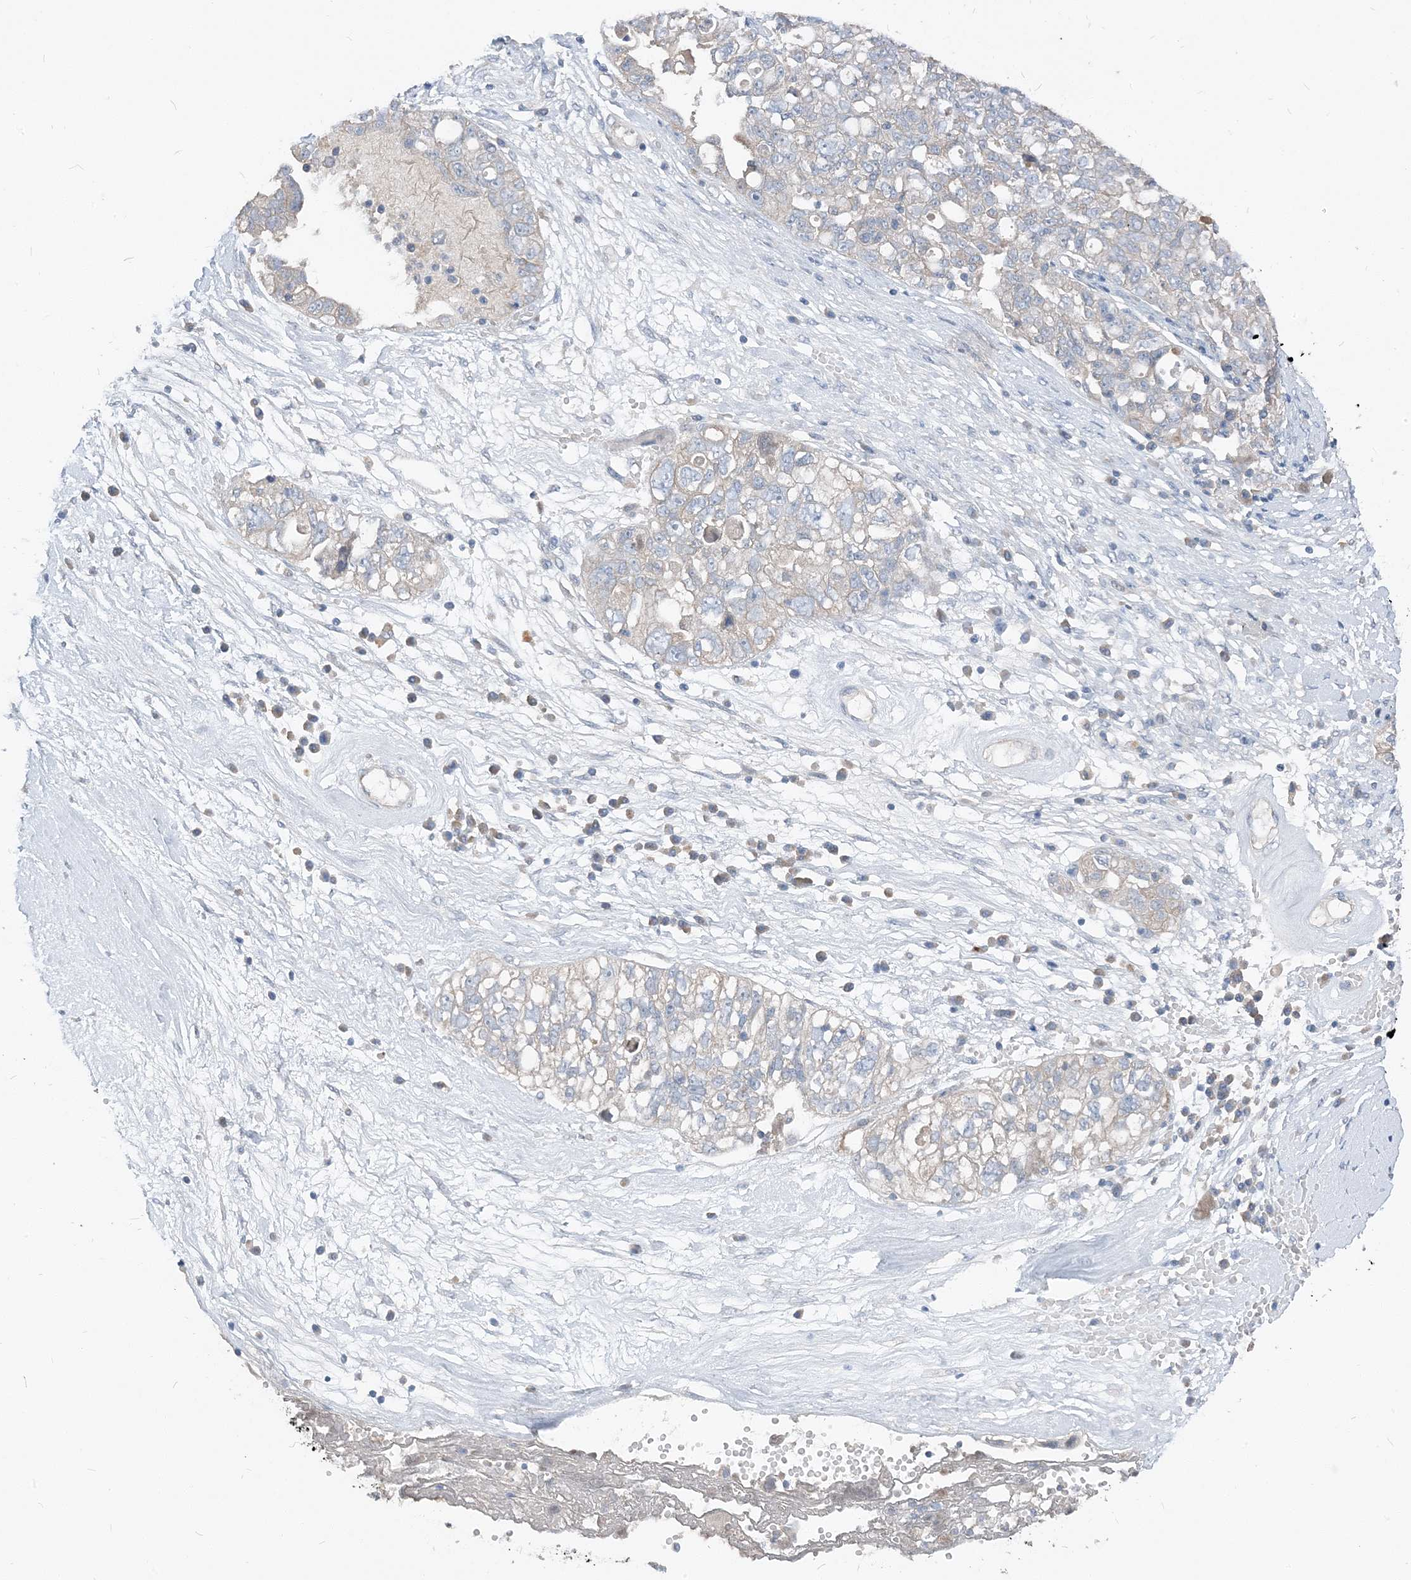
{"staining": {"intensity": "negative", "quantity": "none", "location": "none"}, "tissue": "ovarian cancer", "cell_type": "Tumor cells", "image_type": "cancer", "snomed": [{"axis": "morphology", "description": "Carcinoma, NOS"}, {"axis": "morphology", "description": "Cystadenocarcinoma, serous, NOS"}, {"axis": "topography", "description": "Ovary"}], "caption": "Immunohistochemistry (IHC) micrograph of human ovarian cancer (serous cystadenocarcinoma) stained for a protein (brown), which demonstrates no positivity in tumor cells.", "gene": "NCOA7", "patient": {"sex": "female", "age": 69}}